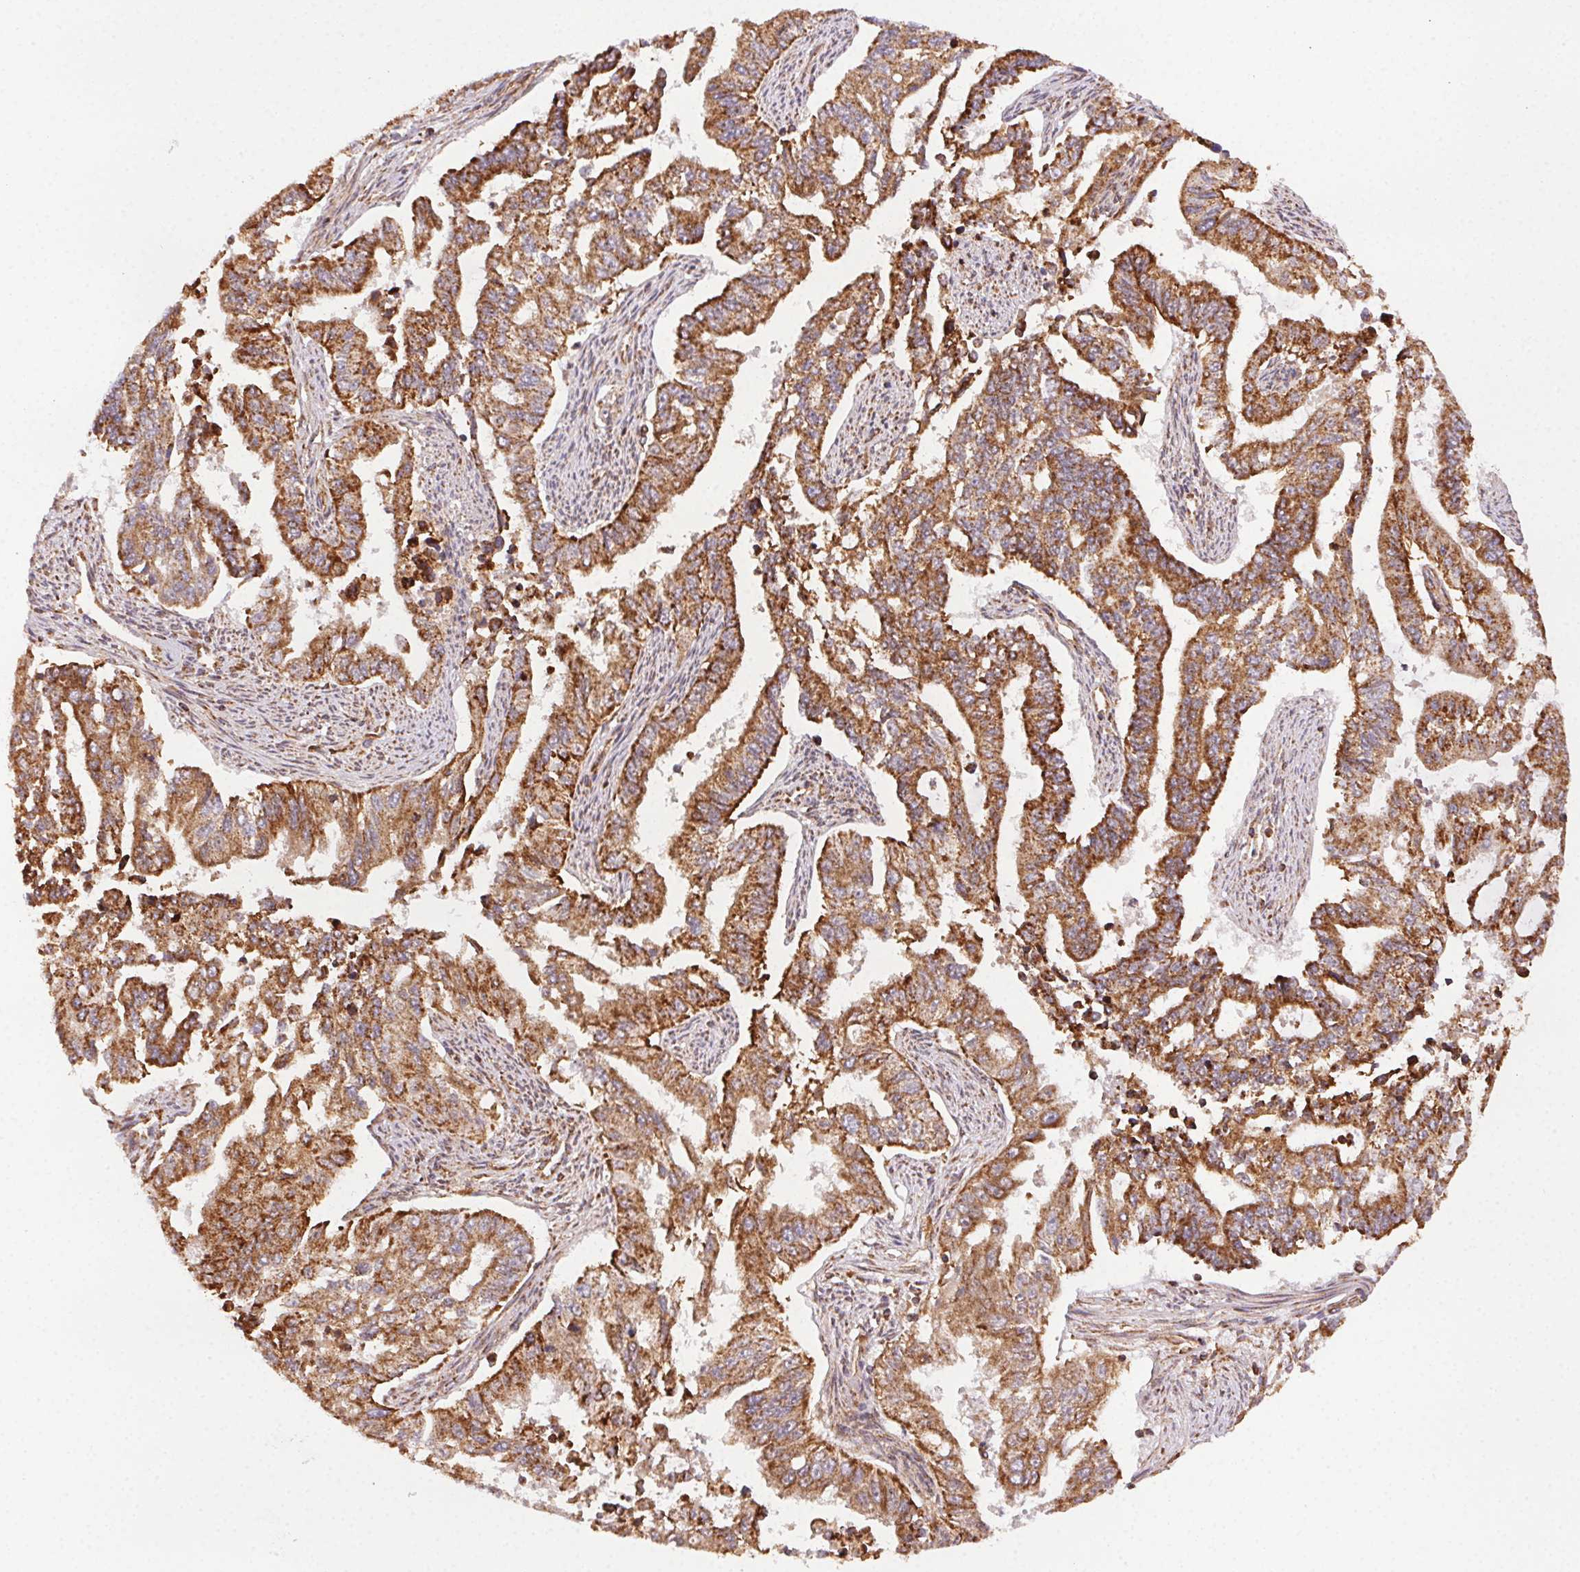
{"staining": {"intensity": "strong", "quantity": ">75%", "location": "cytoplasmic/membranous"}, "tissue": "endometrial cancer", "cell_type": "Tumor cells", "image_type": "cancer", "snomed": [{"axis": "morphology", "description": "Adenocarcinoma, NOS"}, {"axis": "topography", "description": "Uterus"}], "caption": "Immunohistochemical staining of endometrial cancer demonstrates high levels of strong cytoplasmic/membranous protein positivity in approximately >75% of tumor cells.", "gene": "CLPB", "patient": {"sex": "female", "age": 59}}